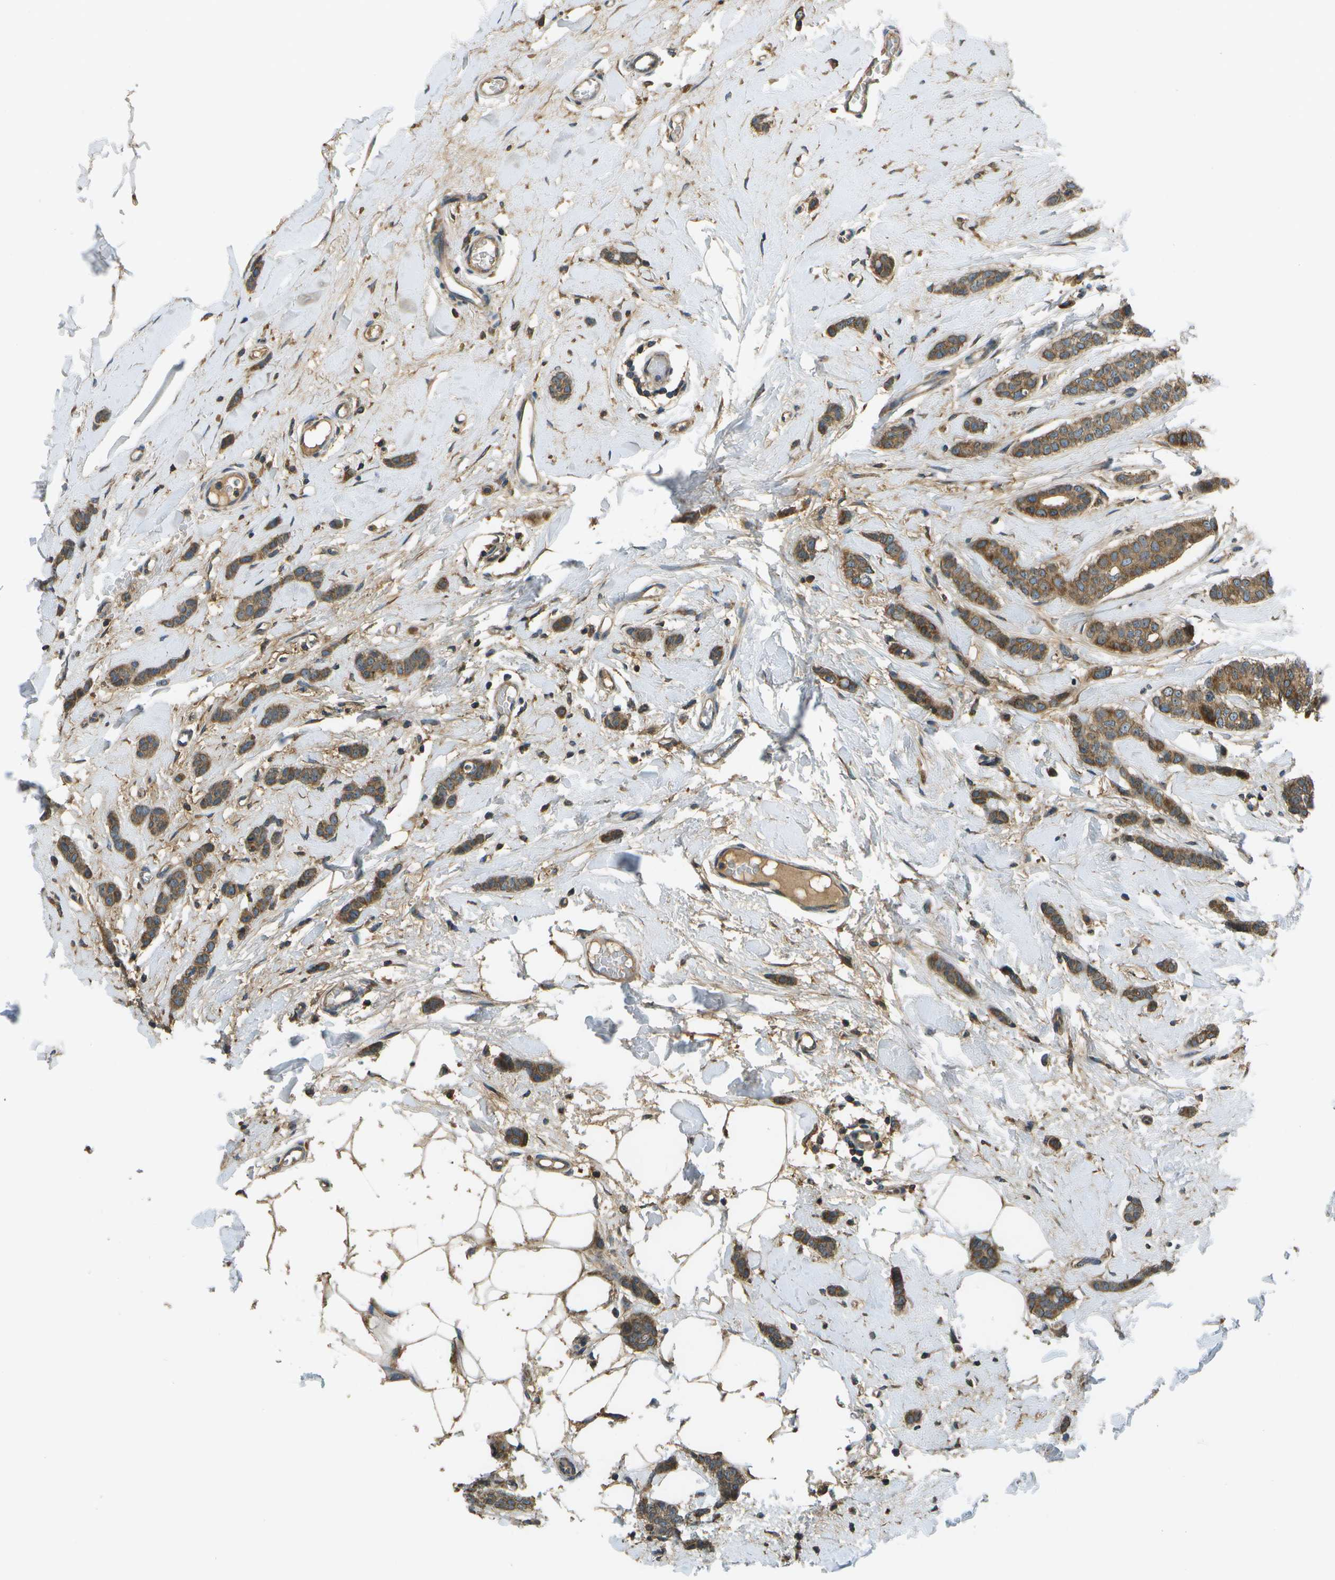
{"staining": {"intensity": "moderate", "quantity": ">75%", "location": "cytoplasmic/membranous"}, "tissue": "breast cancer", "cell_type": "Tumor cells", "image_type": "cancer", "snomed": [{"axis": "morphology", "description": "Lobular carcinoma"}, {"axis": "topography", "description": "Skin"}, {"axis": "topography", "description": "Breast"}], "caption": "Lobular carcinoma (breast) stained with a protein marker exhibits moderate staining in tumor cells.", "gene": "HFE", "patient": {"sex": "female", "age": 46}}